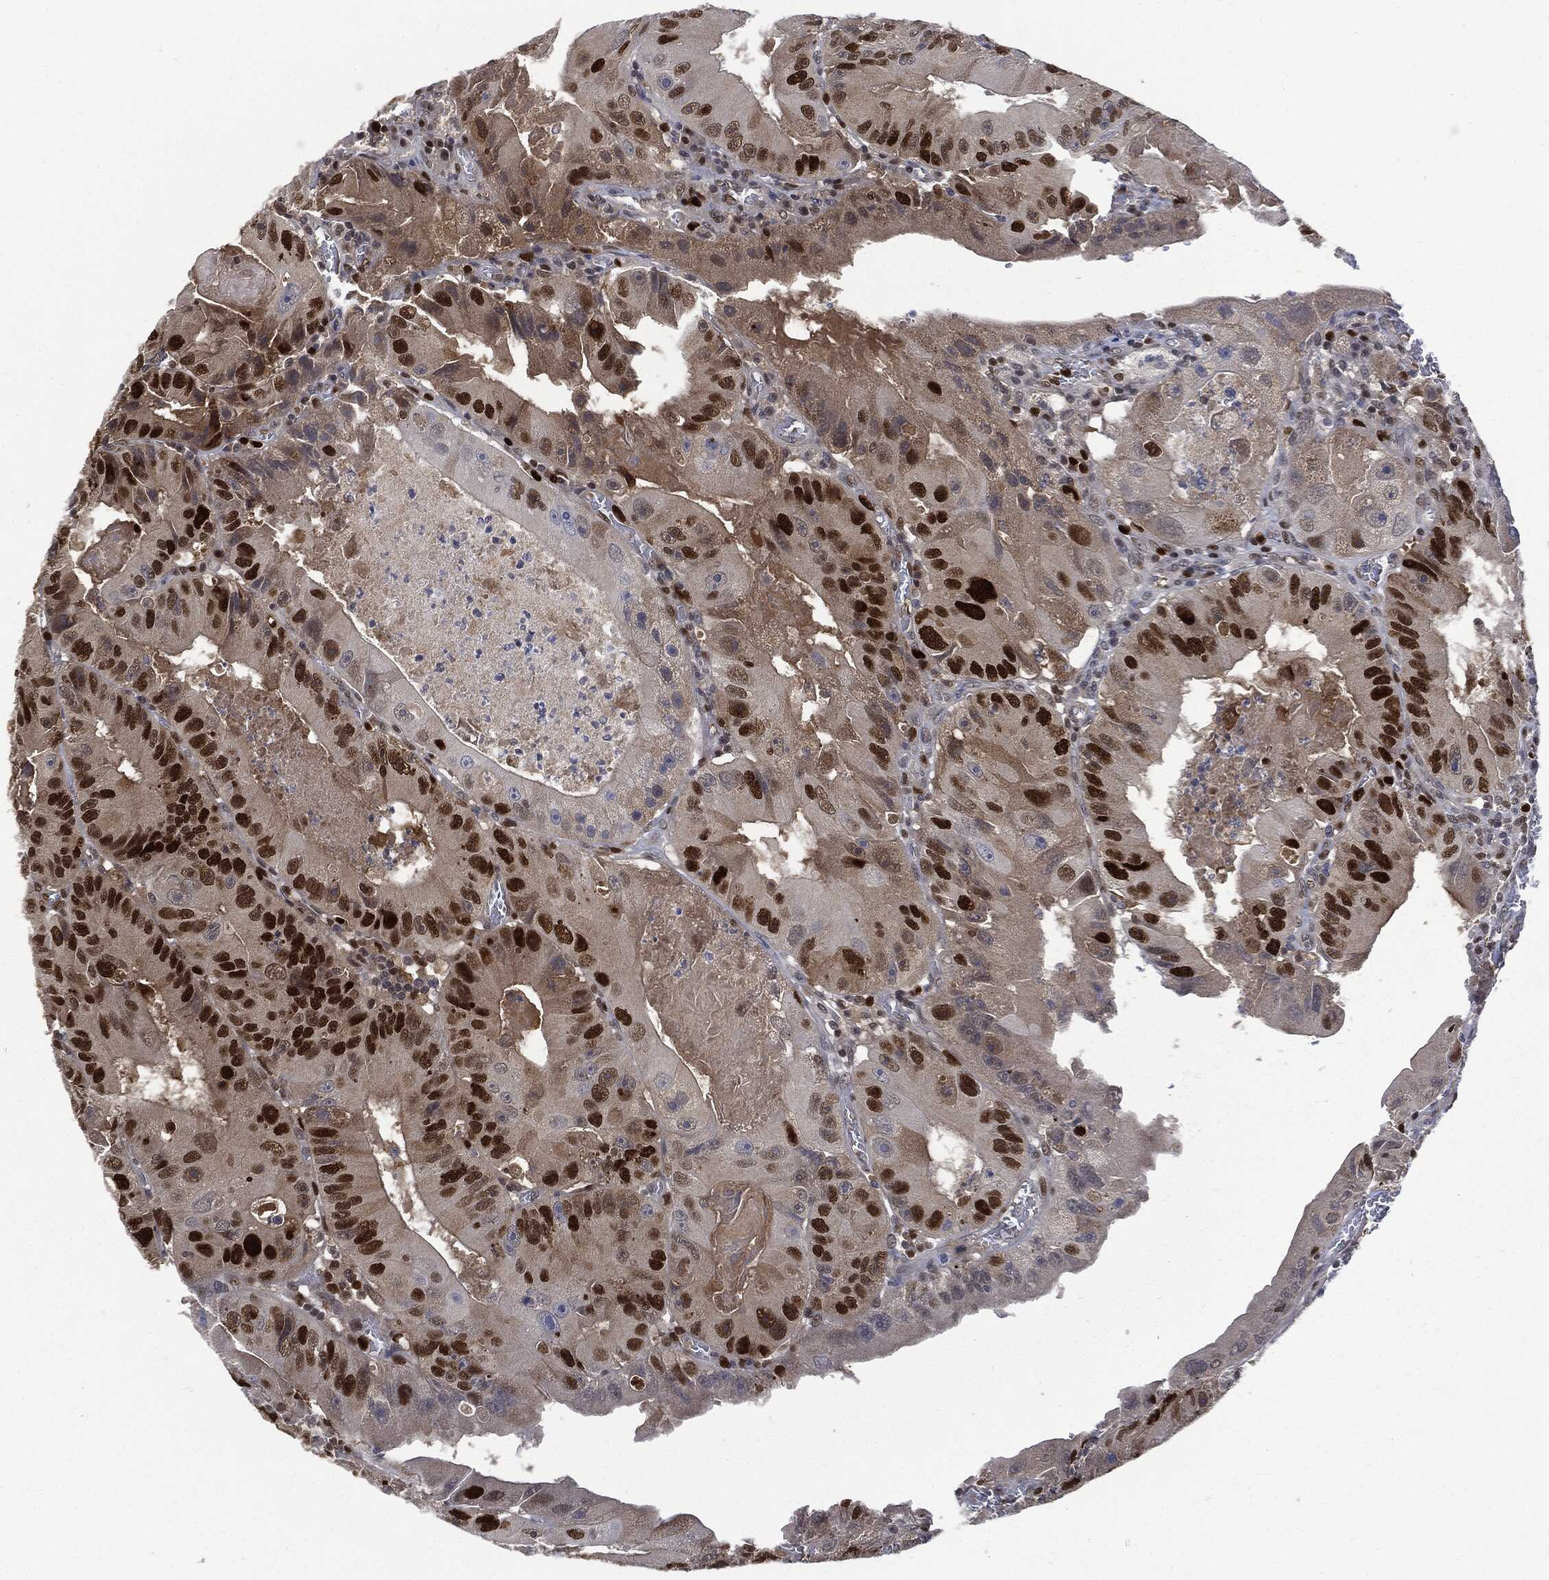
{"staining": {"intensity": "strong", "quantity": "25%-75%", "location": "nuclear"}, "tissue": "colorectal cancer", "cell_type": "Tumor cells", "image_type": "cancer", "snomed": [{"axis": "morphology", "description": "Adenocarcinoma, NOS"}, {"axis": "topography", "description": "Colon"}], "caption": "A high amount of strong nuclear staining is present in approximately 25%-75% of tumor cells in colorectal cancer tissue. The protein of interest is shown in brown color, while the nuclei are stained blue.", "gene": "PCNA", "patient": {"sex": "female", "age": 86}}